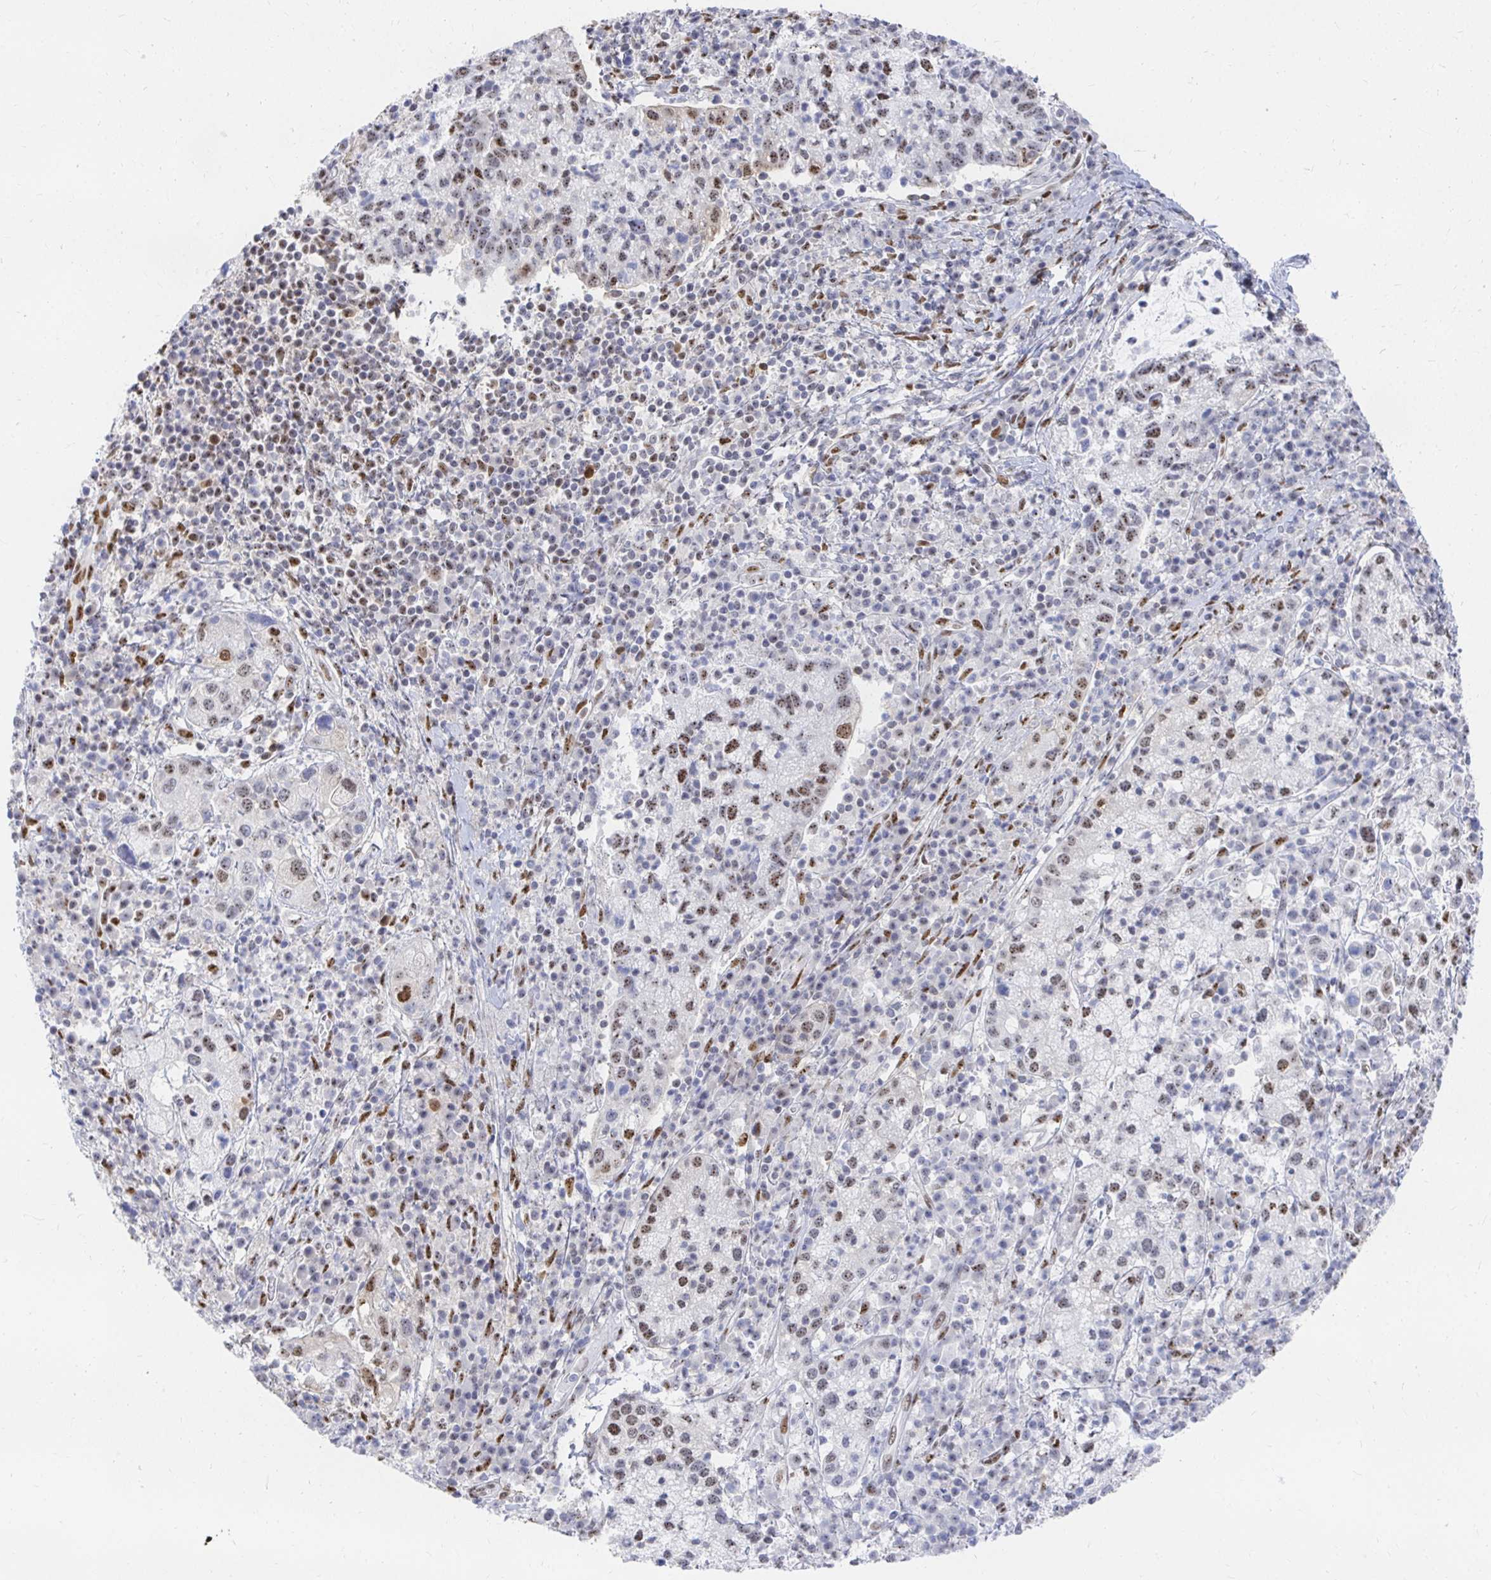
{"staining": {"intensity": "moderate", "quantity": "25%-75%", "location": "nuclear"}, "tissue": "cervical cancer", "cell_type": "Tumor cells", "image_type": "cancer", "snomed": [{"axis": "morphology", "description": "Normal tissue, NOS"}, {"axis": "morphology", "description": "Adenocarcinoma, NOS"}, {"axis": "topography", "description": "Cervix"}], "caption": "Approximately 25%-75% of tumor cells in cervical cancer show moderate nuclear protein expression as visualized by brown immunohistochemical staining.", "gene": "CLIC3", "patient": {"sex": "female", "age": 44}}